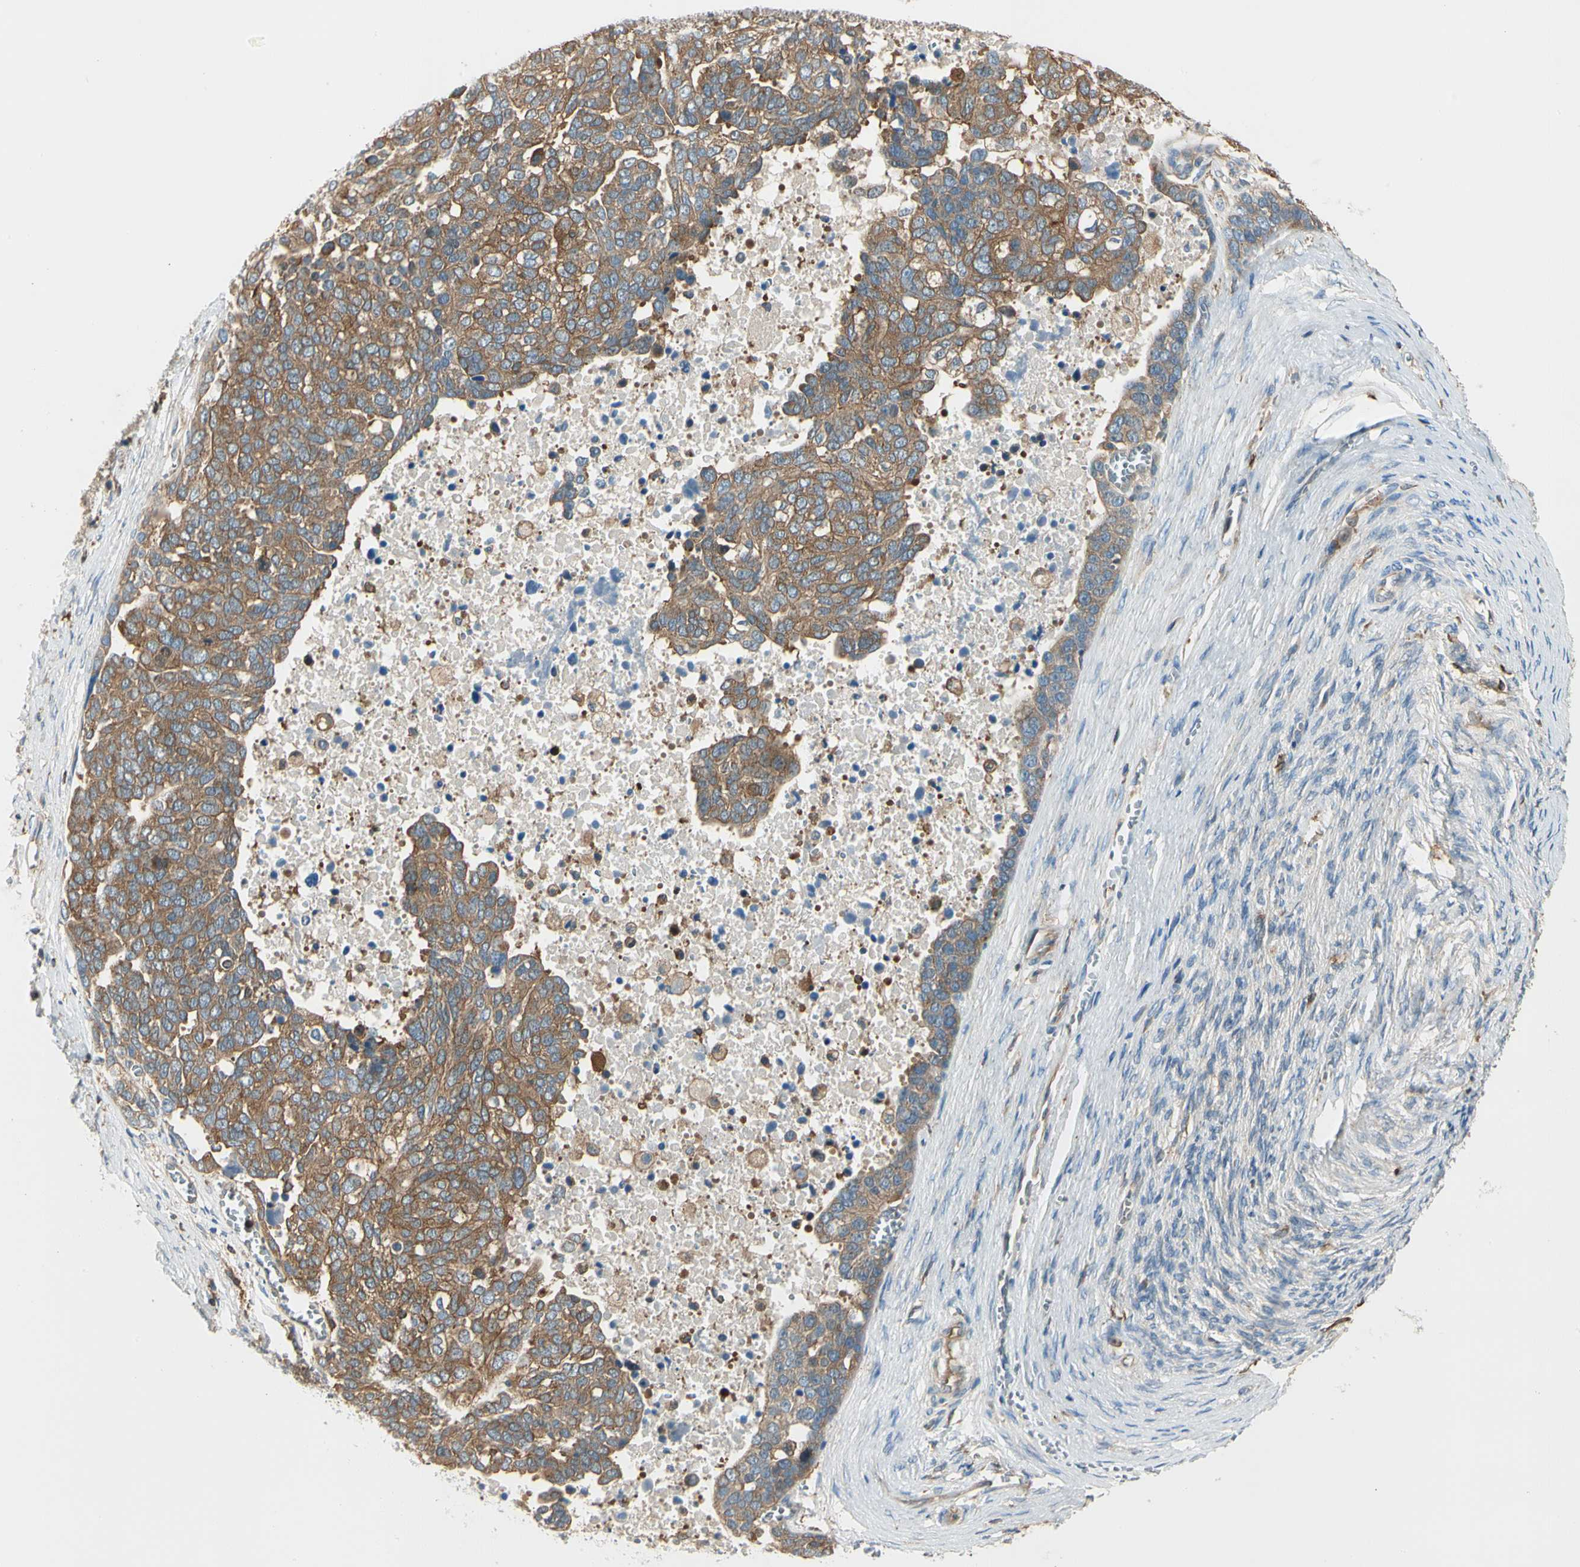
{"staining": {"intensity": "moderate", "quantity": ">75%", "location": "cytoplasmic/membranous"}, "tissue": "ovarian cancer", "cell_type": "Tumor cells", "image_type": "cancer", "snomed": [{"axis": "morphology", "description": "Cystadenocarcinoma, serous, NOS"}, {"axis": "topography", "description": "Ovary"}], "caption": "Serous cystadenocarcinoma (ovarian) was stained to show a protein in brown. There is medium levels of moderate cytoplasmic/membranous expression in approximately >75% of tumor cells. (Stains: DAB in brown, nuclei in blue, Microscopy: brightfield microscopy at high magnification).", "gene": "CAPZA2", "patient": {"sex": "female", "age": 44}}